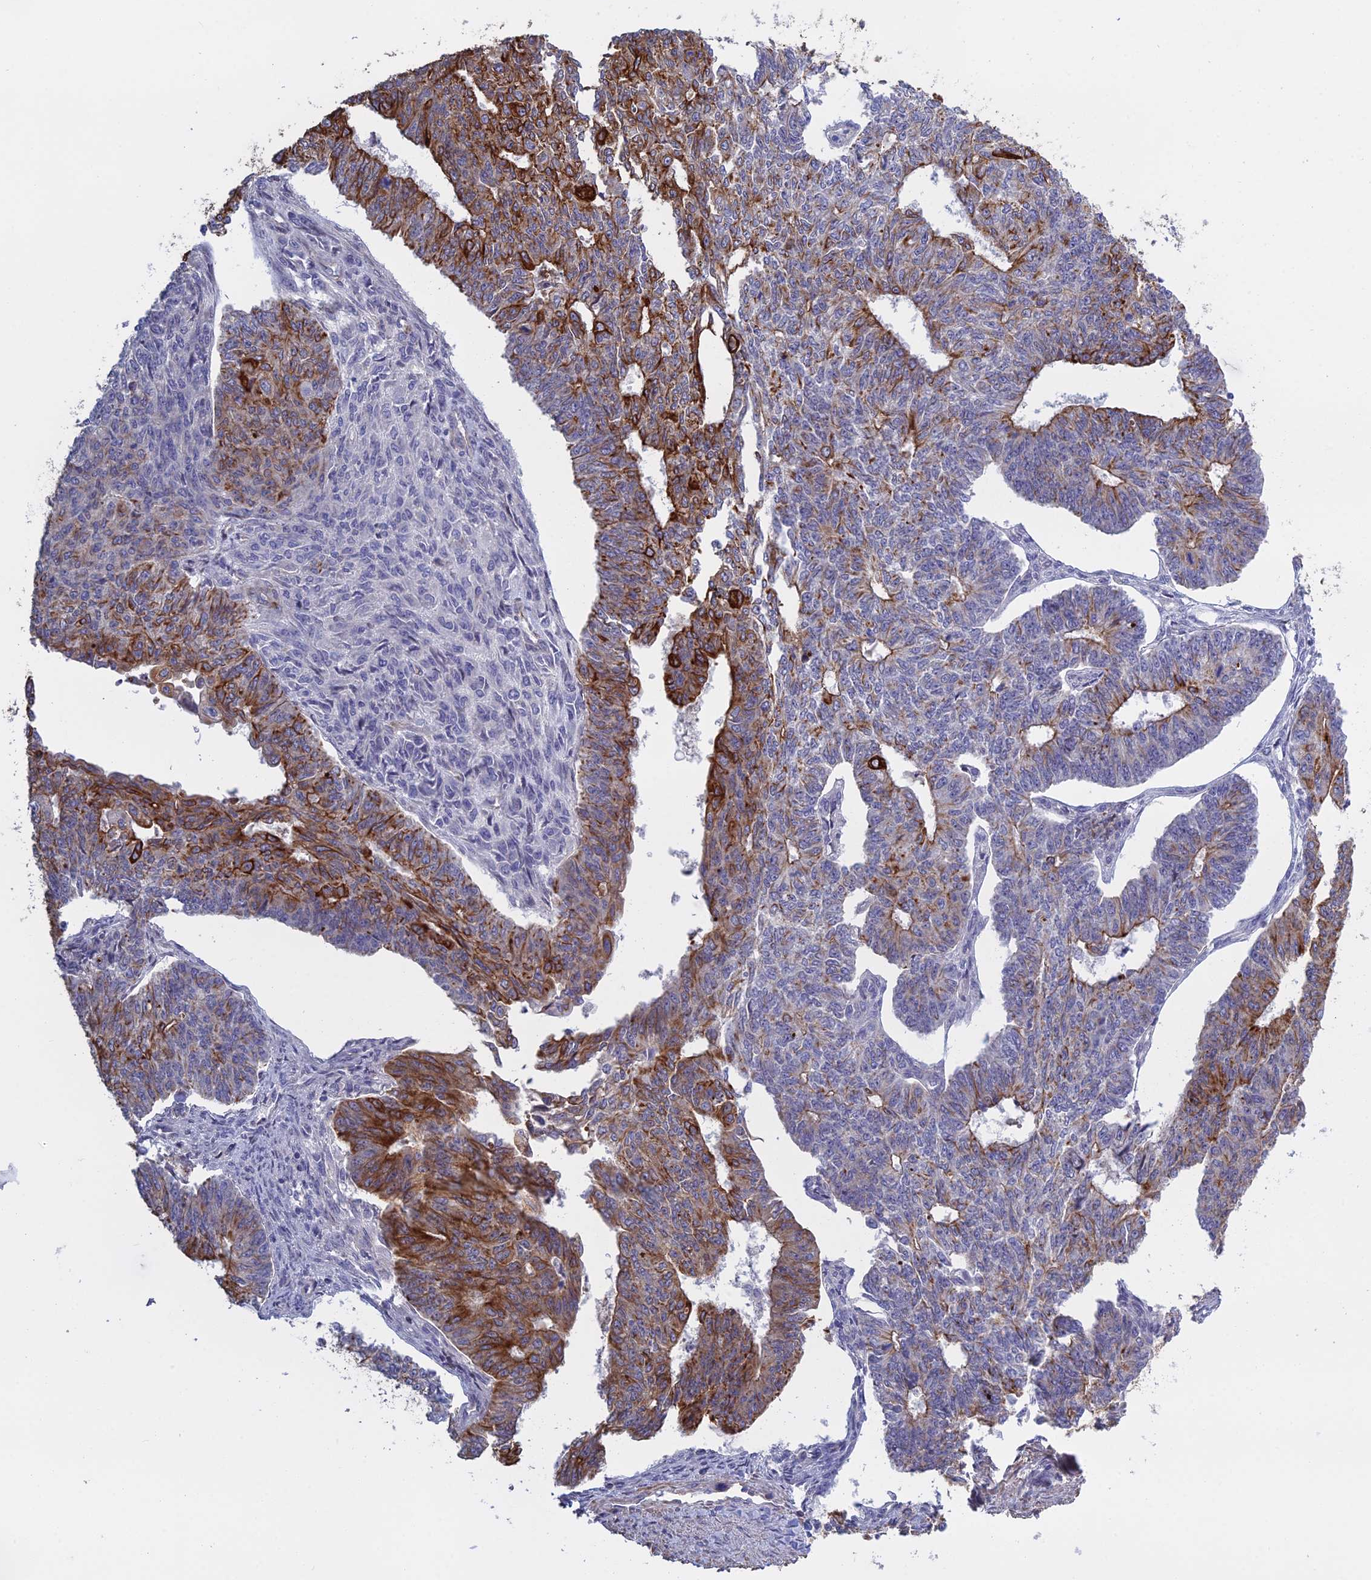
{"staining": {"intensity": "strong", "quantity": "25%-75%", "location": "cytoplasmic/membranous"}, "tissue": "endometrial cancer", "cell_type": "Tumor cells", "image_type": "cancer", "snomed": [{"axis": "morphology", "description": "Adenocarcinoma, NOS"}, {"axis": "topography", "description": "Endometrium"}], "caption": "The image demonstrates staining of adenocarcinoma (endometrial), revealing strong cytoplasmic/membranous protein staining (brown color) within tumor cells.", "gene": "LZTS2", "patient": {"sex": "female", "age": 32}}